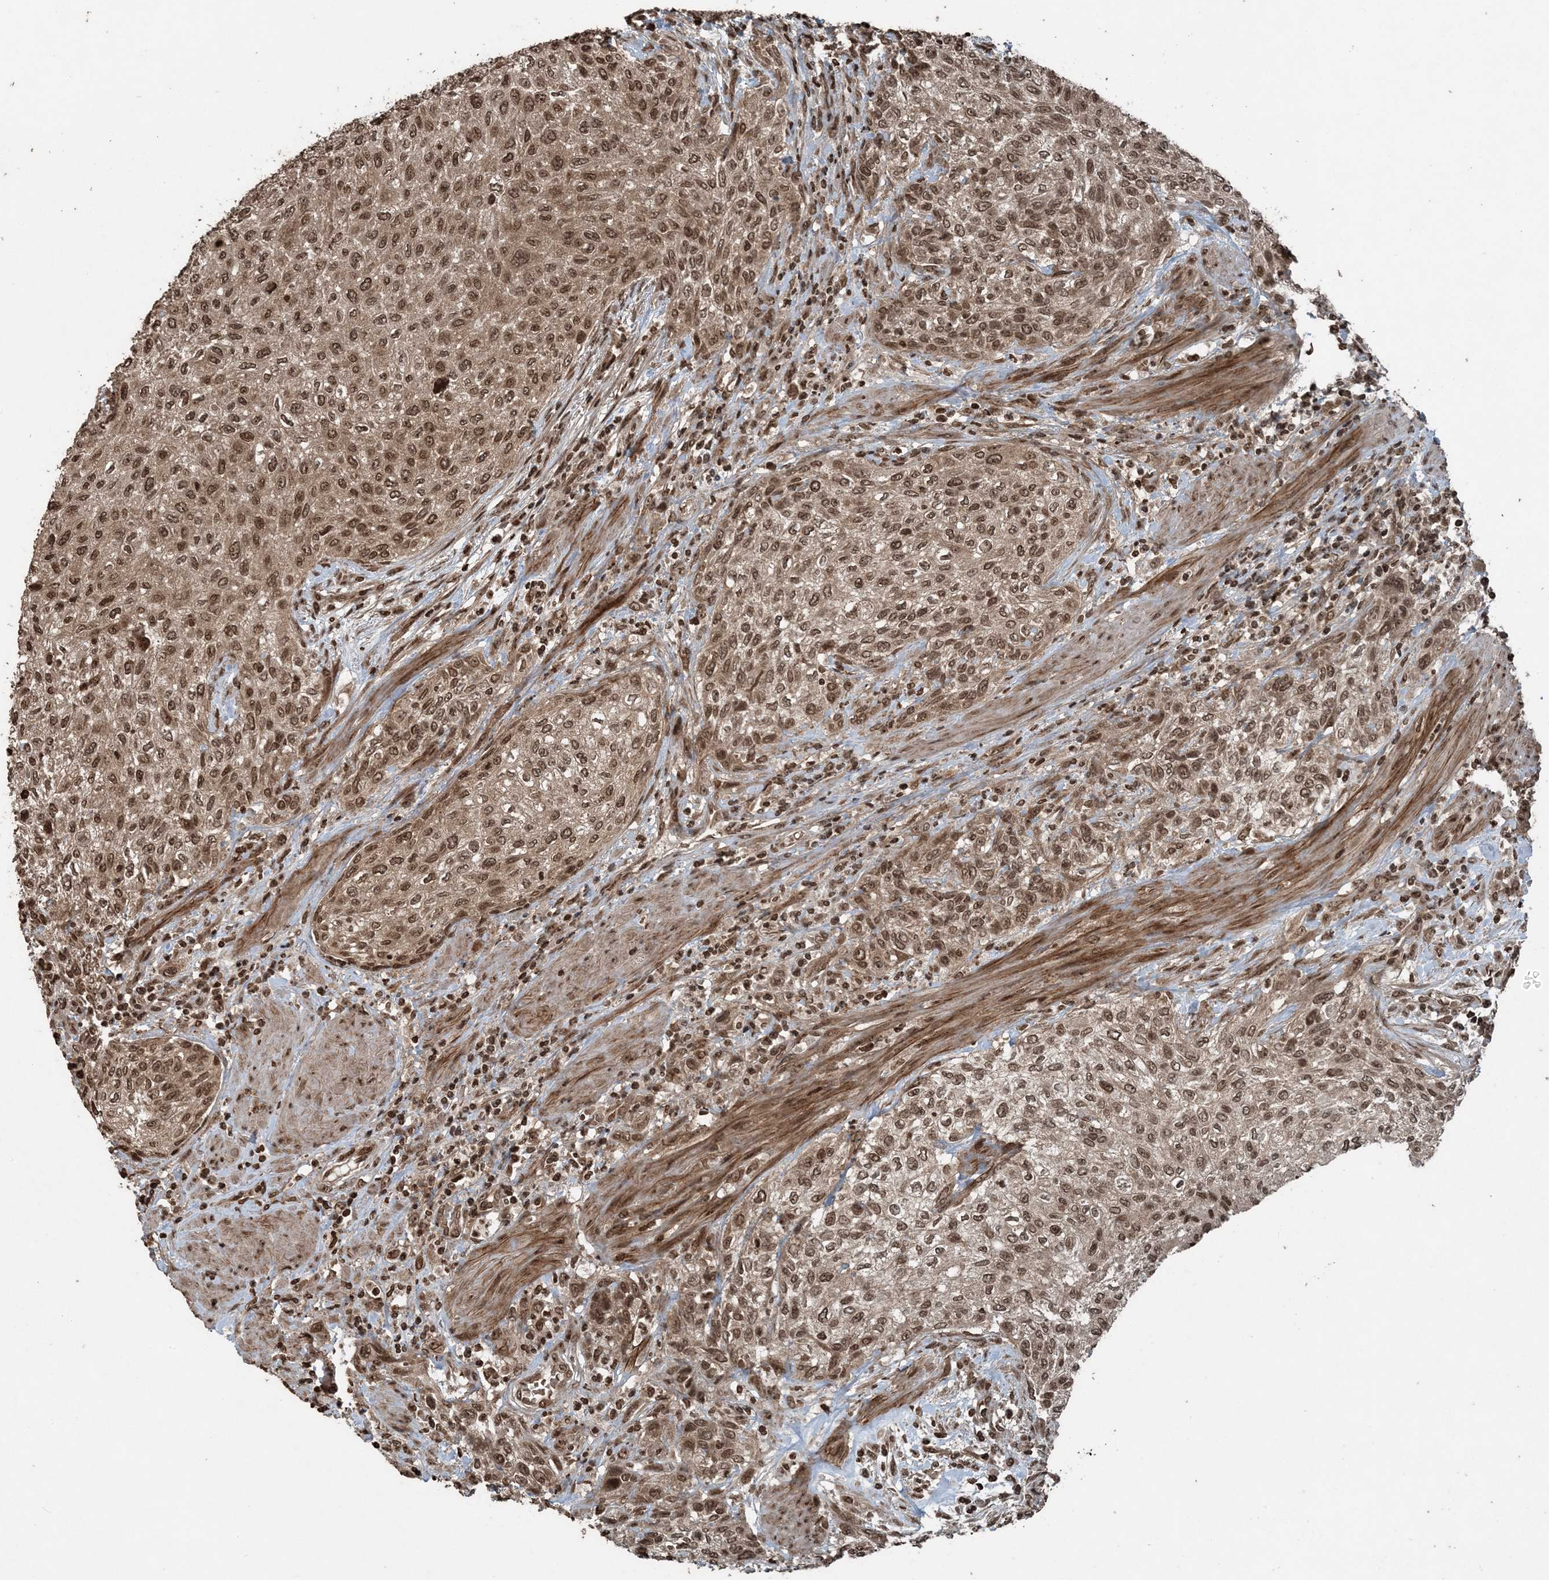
{"staining": {"intensity": "moderate", "quantity": ">75%", "location": "cytoplasmic/membranous,nuclear"}, "tissue": "urothelial cancer", "cell_type": "Tumor cells", "image_type": "cancer", "snomed": [{"axis": "morphology", "description": "Urothelial carcinoma, High grade"}, {"axis": "topography", "description": "Urinary bladder"}], "caption": "Tumor cells display moderate cytoplasmic/membranous and nuclear positivity in approximately >75% of cells in high-grade urothelial carcinoma. (brown staining indicates protein expression, while blue staining denotes nuclei).", "gene": "ZFAND2B", "patient": {"sex": "male", "age": 35}}